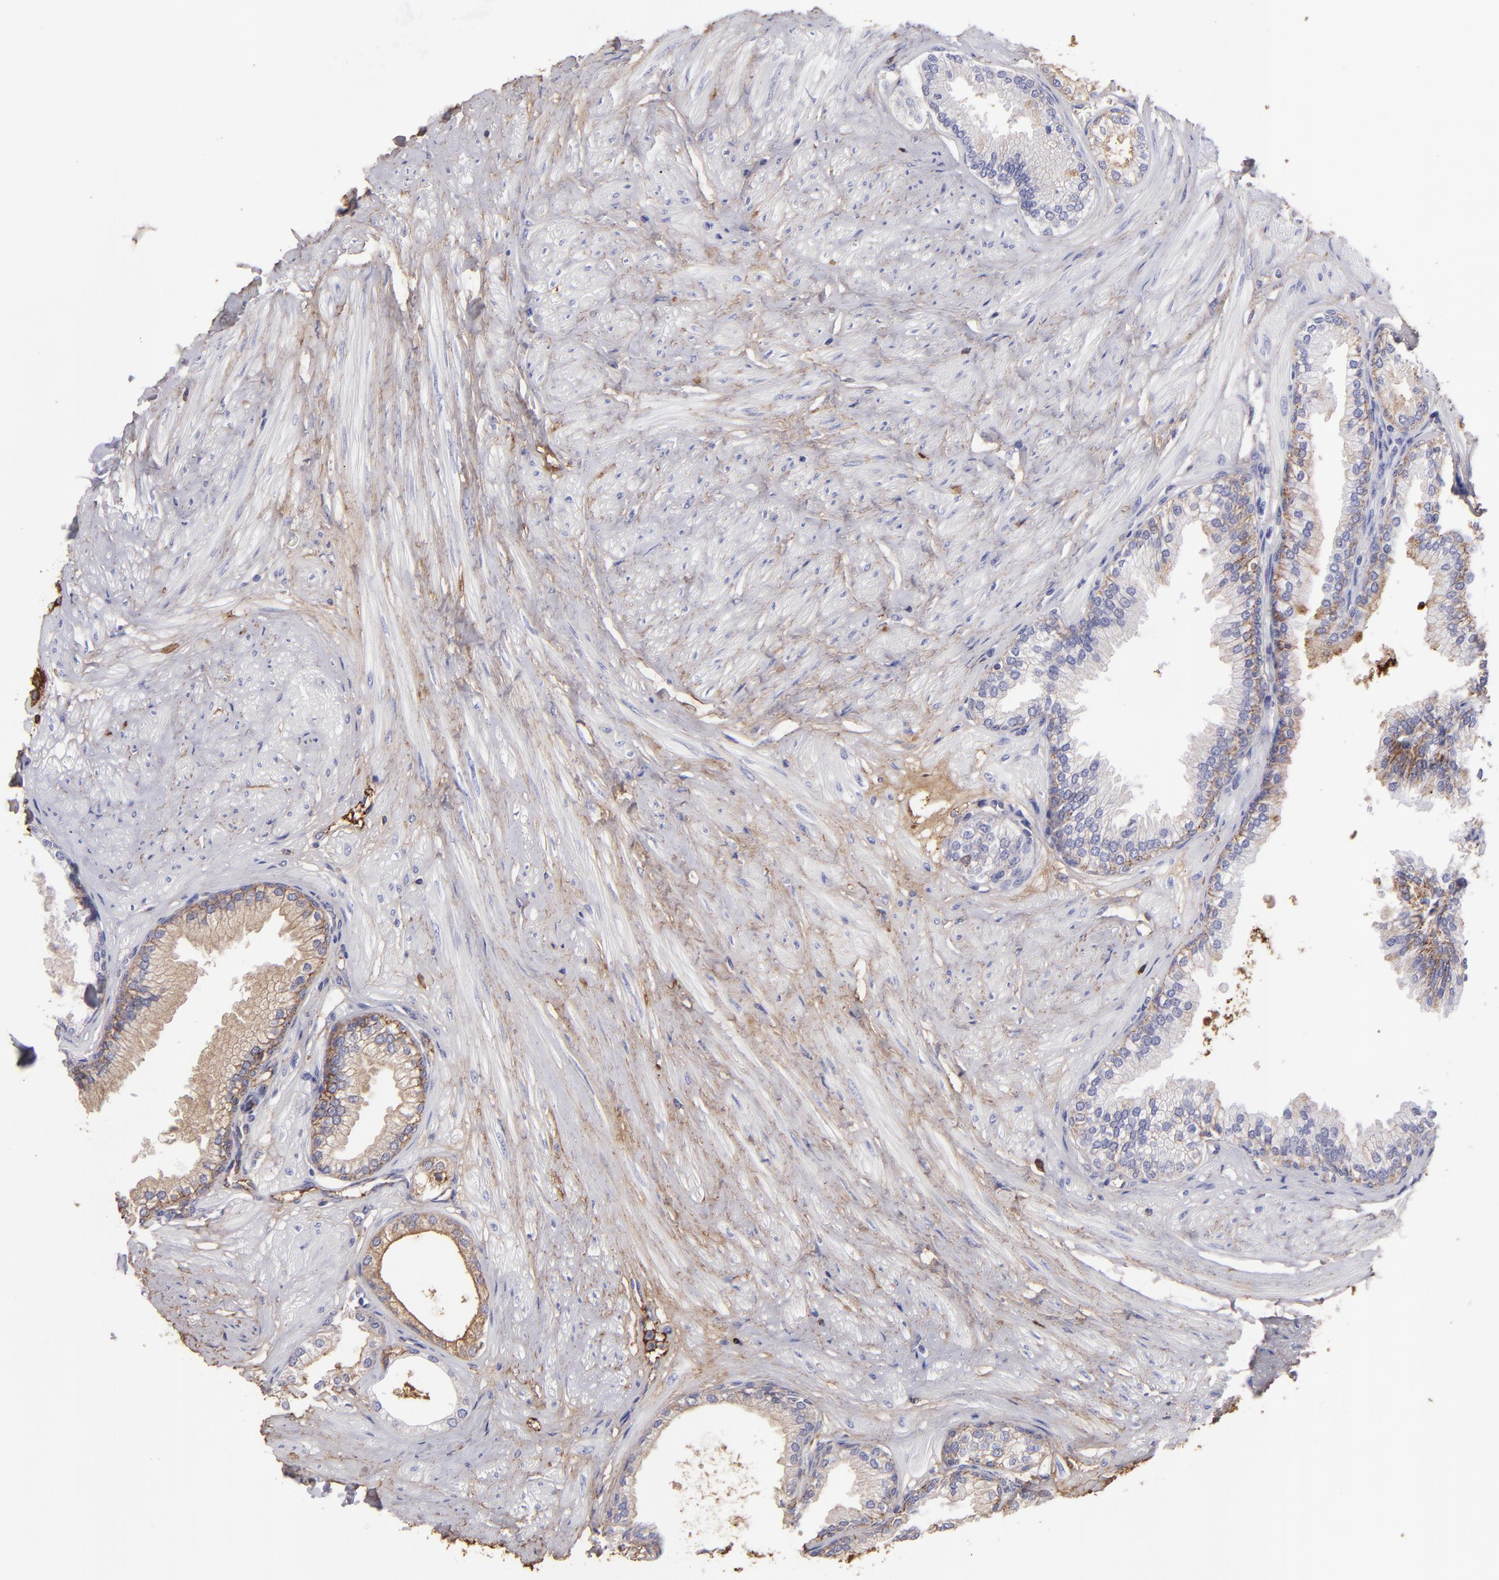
{"staining": {"intensity": "moderate", "quantity": "<25%", "location": "cytoplasmic/membranous"}, "tissue": "prostate", "cell_type": "Glandular cells", "image_type": "normal", "snomed": [{"axis": "morphology", "description": "Normal tissue, NOS"}, {"axis": "topography", "description": "Prostate"}], "caption": "Immunohistochemistry (IHC) micrograph of normal prostate stained for a protein (brown), which displays low levels of moderate cytoplasmic/membranous positivity in about <25% of glandular cells.", "gene": "FGB", "patient": {"sex": "male", "age": 64}}